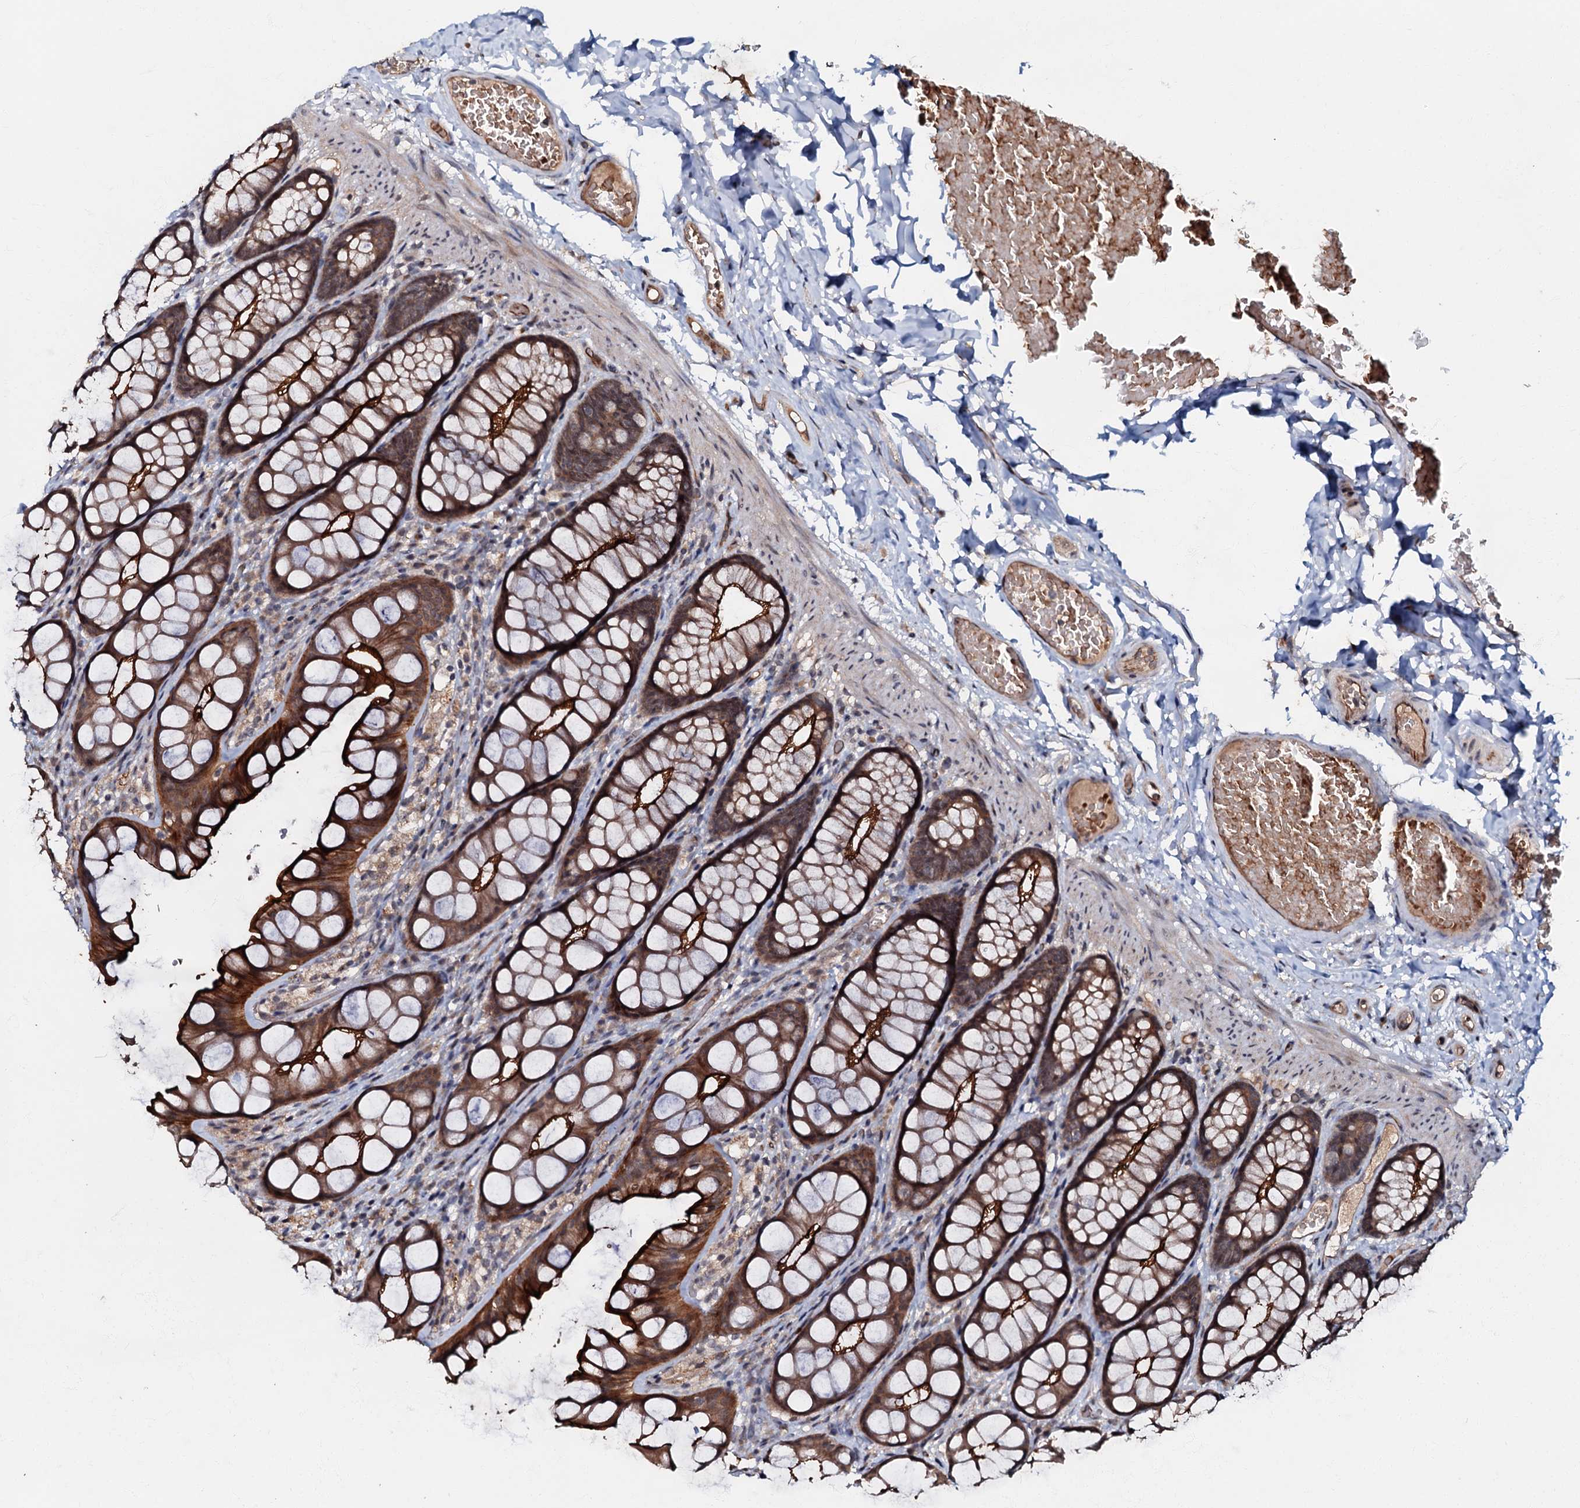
{"staining": {"intensity": "strong", "quantity": ">75%", "location": "cytoplasmic/membranous"}, "tissue": "colon", "cell_type": "Endothelial cells", "image_type": "normal", "snomed": [{"axis": "morphology", "description": "Normal tissue, NOS"}, {"axis": "topography", "description": "Colon"}], "caption": "Immunohistochemical staining of unremarkable colon exhibits strong cytoplasmic/membranous protein expression in about >75% of endothelial cells. Nuclei are stained in blue.", "gene": "MANSC4", "patient": {"sex": "male", "age": 47}}